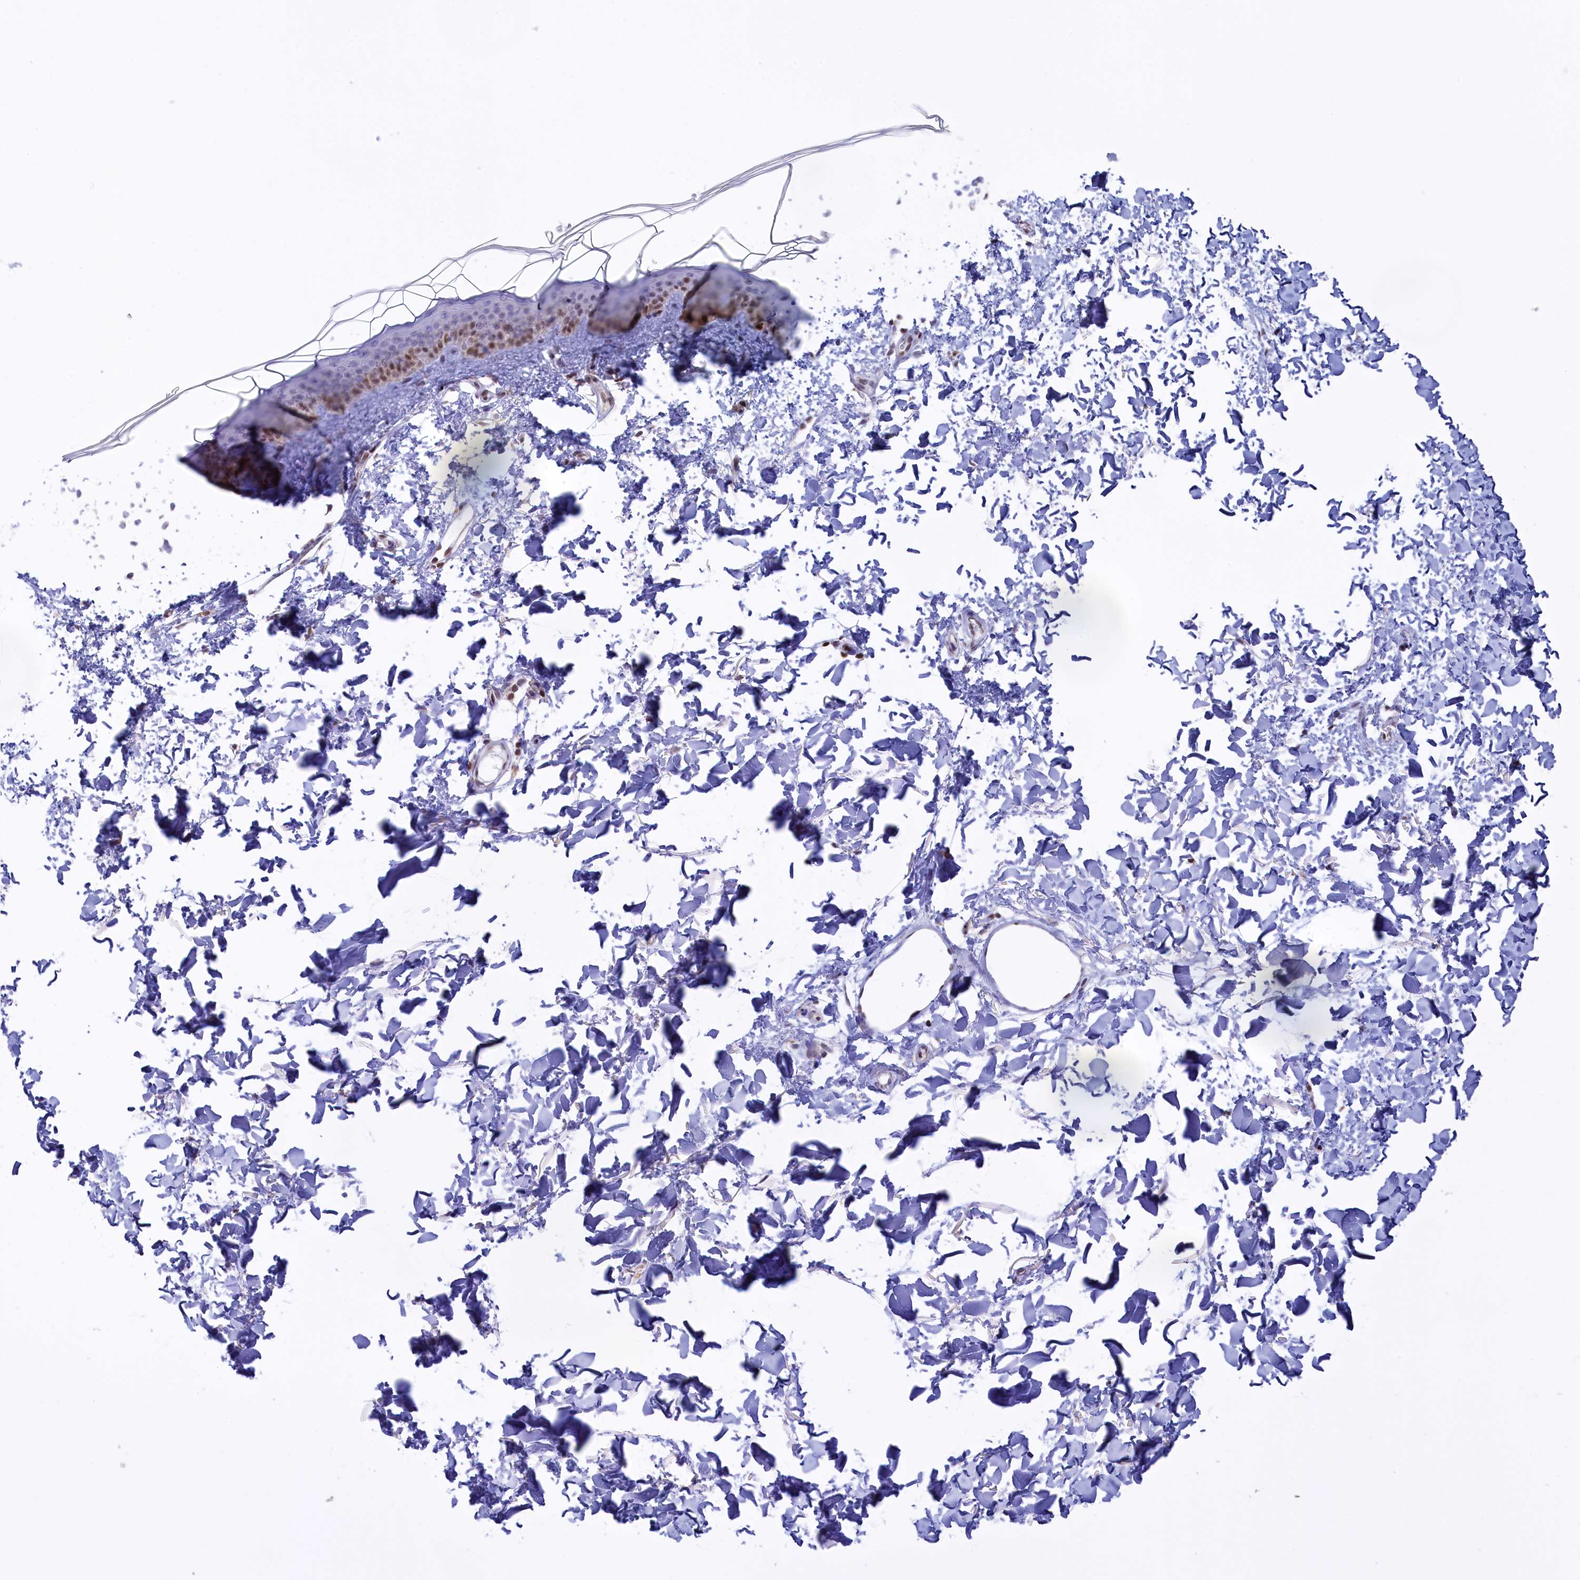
{"staining": {"intensity": "negative", "quantity": "none", "location": "none"}, "tissue": "skin", "cell_type": "Fibroblasts", "image_type": "normal", "snomed": [{"axis": "morphology", "description": "Normal tissue, NOS"}, {"axis": "topography", "description": "Skin"}], "caption": "Skin was stained to show a protein in brown. There is no significant staining in fibroblasts. (Immunohistochemistry, brightfield microscopy, high magnification).", "gene": "IZUMO2", "patient": {"sex": "female", "age": 58}}